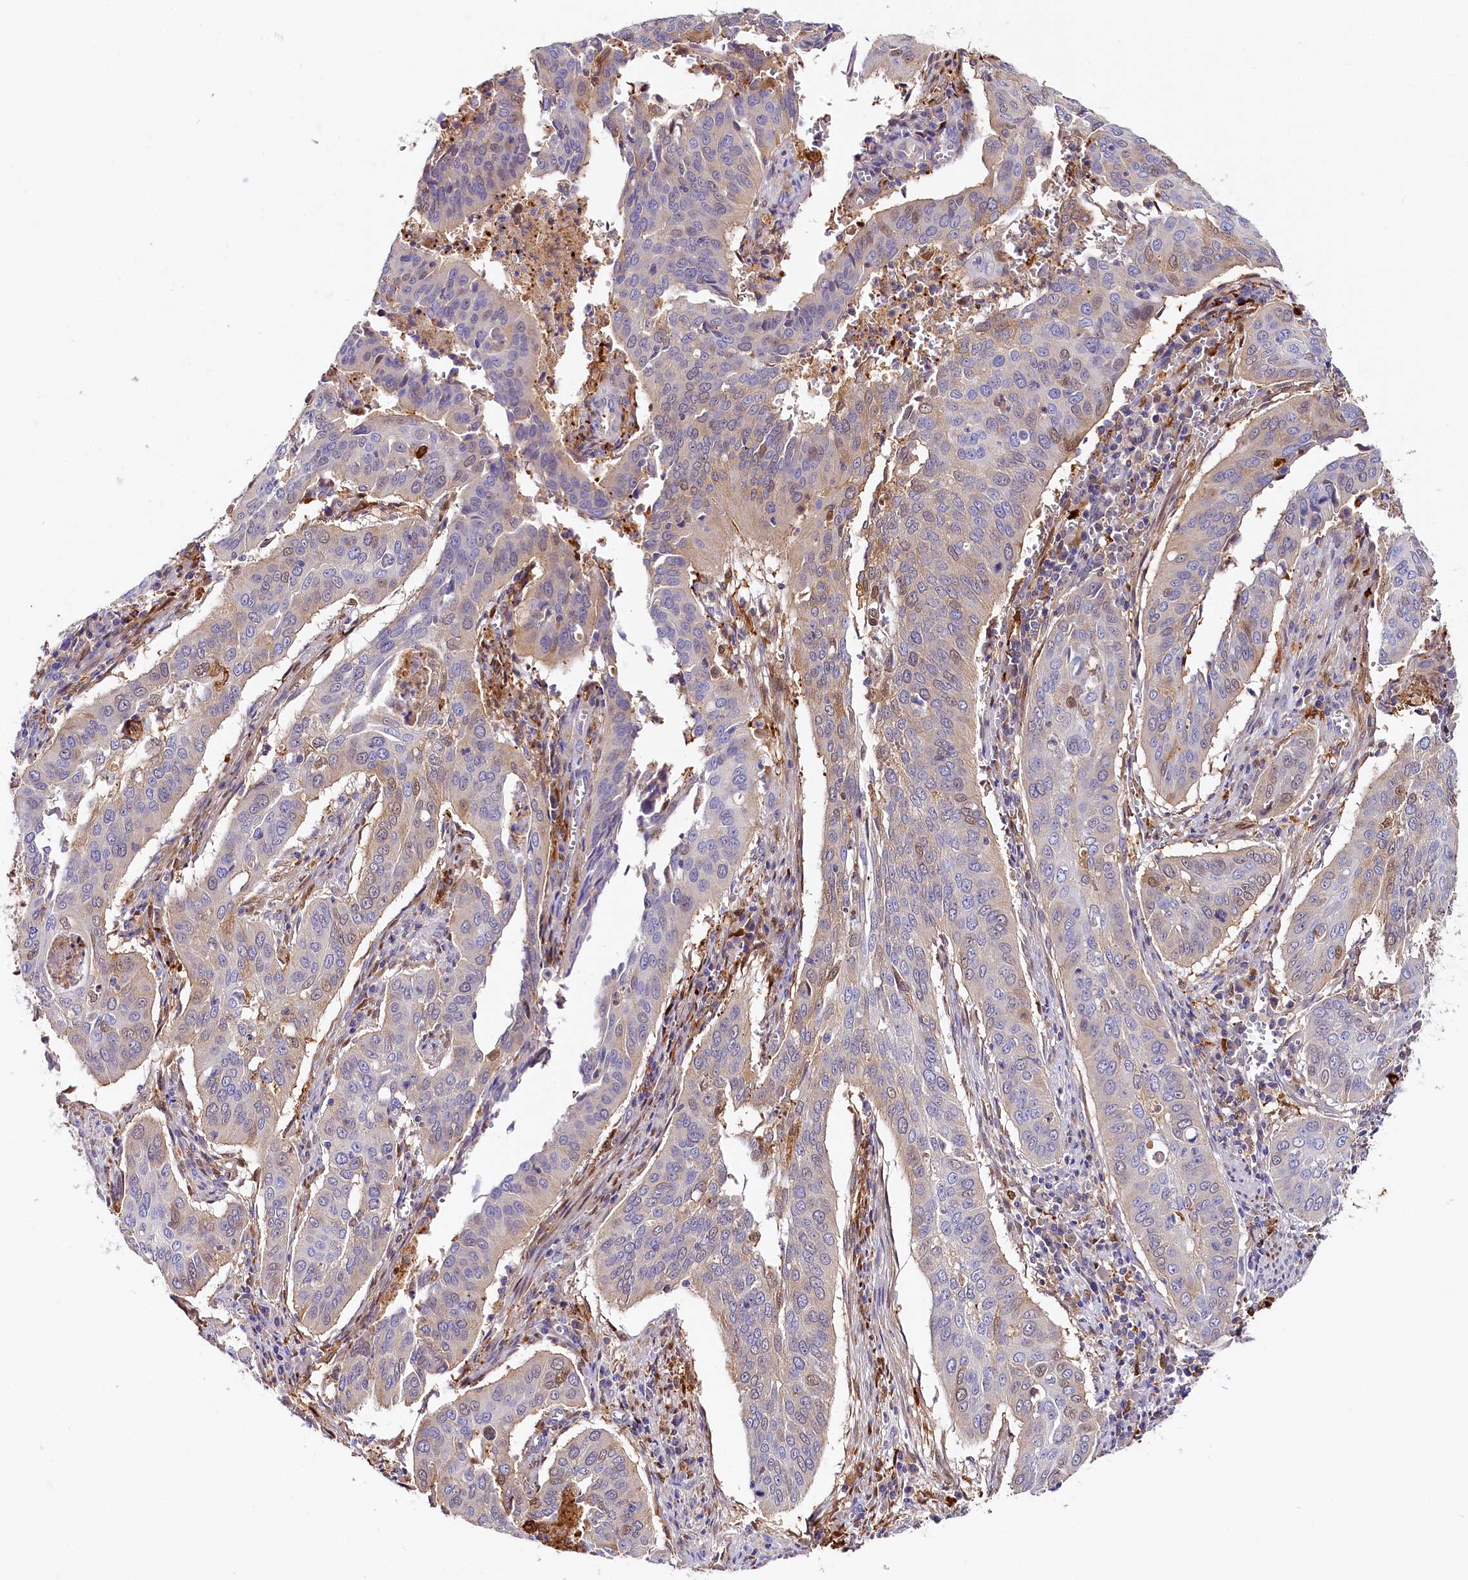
{"staining": {"intensity": "weak", "quantity": "<25%", "location": "nuclear"}, "tissue": "cervical cancer", "cell_type": "Tumor cells", "image_type": "cancer", "snomed": [{"axis": "morphology", "description": "Squamous cell carcinoma, NOS"}, {"axis": "topography", "description": "Cervix"}], "caption": "A histopathology image of human cervical cancer is negative for staining in tumor cells. The staining is performed using DAB (3,3'-diaminobenzidine) brown chromogen with nuclei counter-stained in using hematoxylin.", "gene": "KATNB1", "patient": {"sex": "female", "age": 39}}